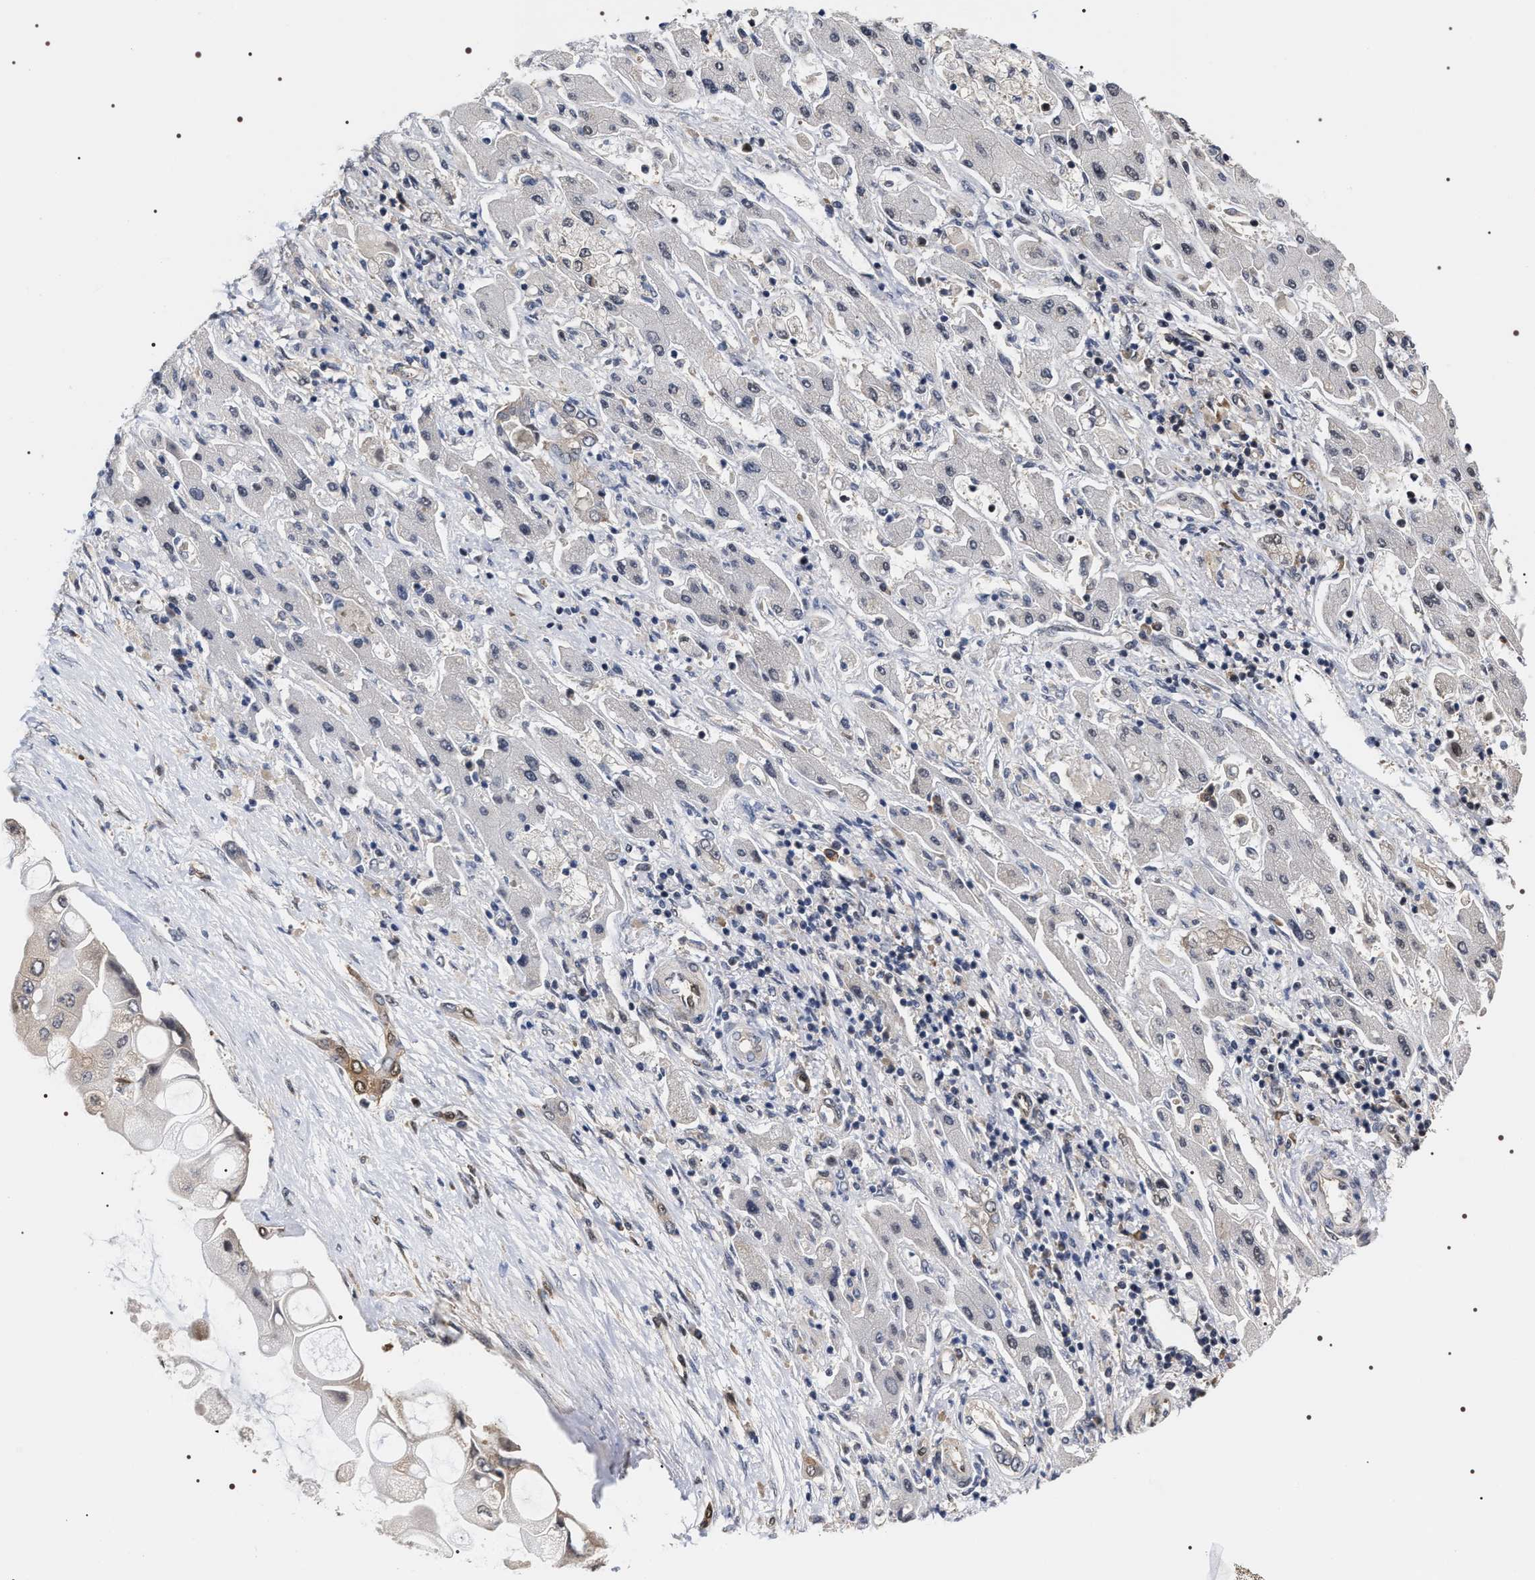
{"staining": {"intensity": "weak", "quantity": "25%-75%", "location": "cytoplasmic/membranous,nuclear"}, "tissue": "liver cancer", "cell_type": "Tumor cells", "image_type": "cancer", "snomed": [{"axis": "morphology", "description": "Cholangiocarcinoma"}, {"axis": "topography", "description": "Liver"}], "caption": "A low amount of weak cytoplasmic/membranous and nuclear staining is present in about 25%-75% of tumor cells in liver cancer tissue. (Stains: DAB (3,3'-diaminobenzidine) in brown, nuclei in blue, Microscopy: brightfield microscopy at high magnification).", "gene": "BAG6", "patient": {"sex": "male", "age": 50}}